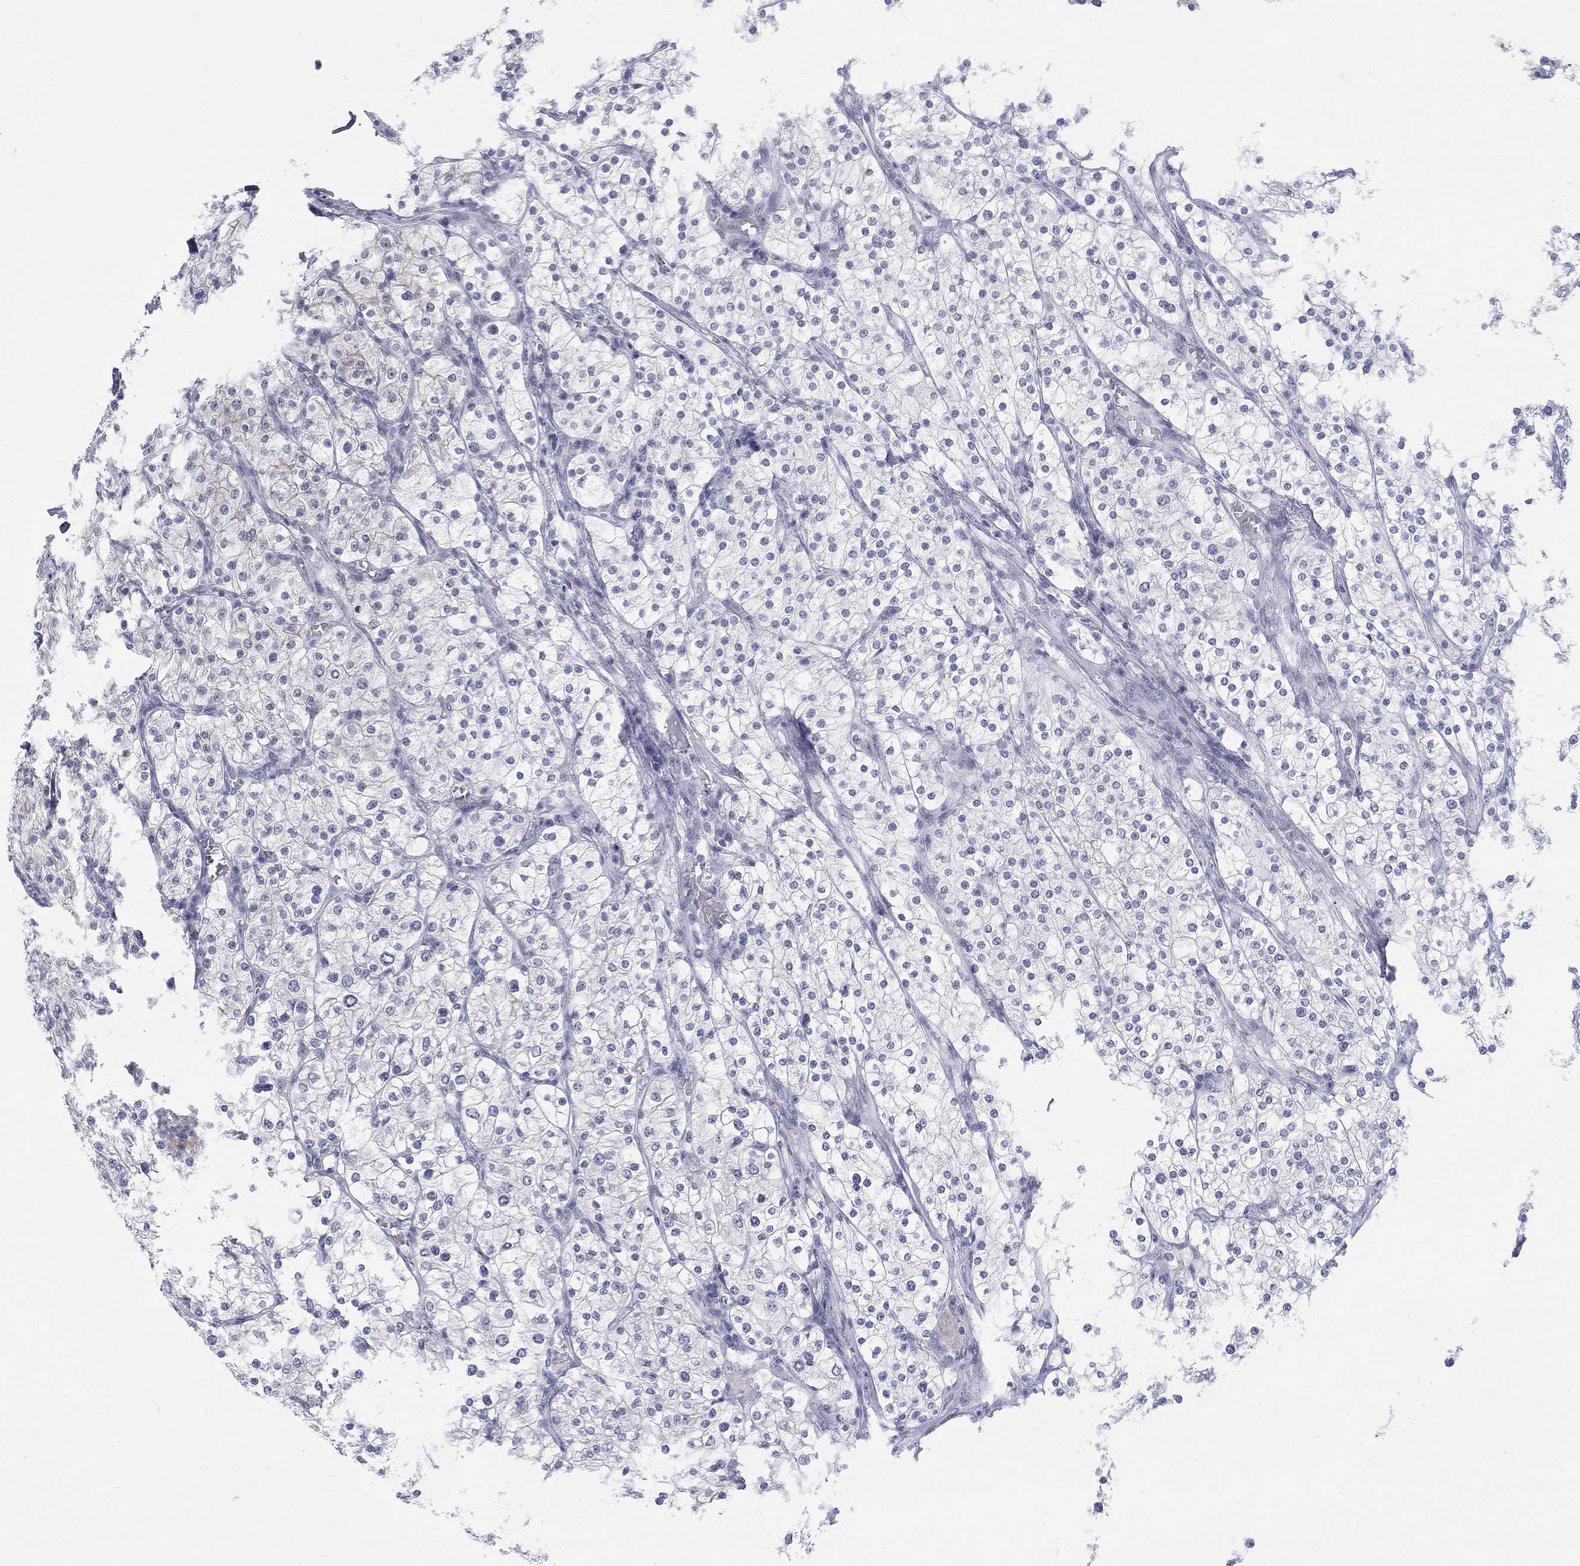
{"staining": {"intensity": "negative", "quantity": "none", "location": "none"}, "tissue": "renal cancer", "cell_type": "Tumor cells", "image_type": "cancer", "snomed": [{"axis": "morphology", "description": "Adenocarcinoma, NOS"}, {"axis": "topography", "description": "Kidney"}], "caption": "The image shows no significant positivity in tumor cells of renal cancer. The staining is performed using DAB brown chromogen with nuclei counter-stained in using hematoxylin.", "gene": "DMTN", "patient": {"sex": "male", "age": 80}}